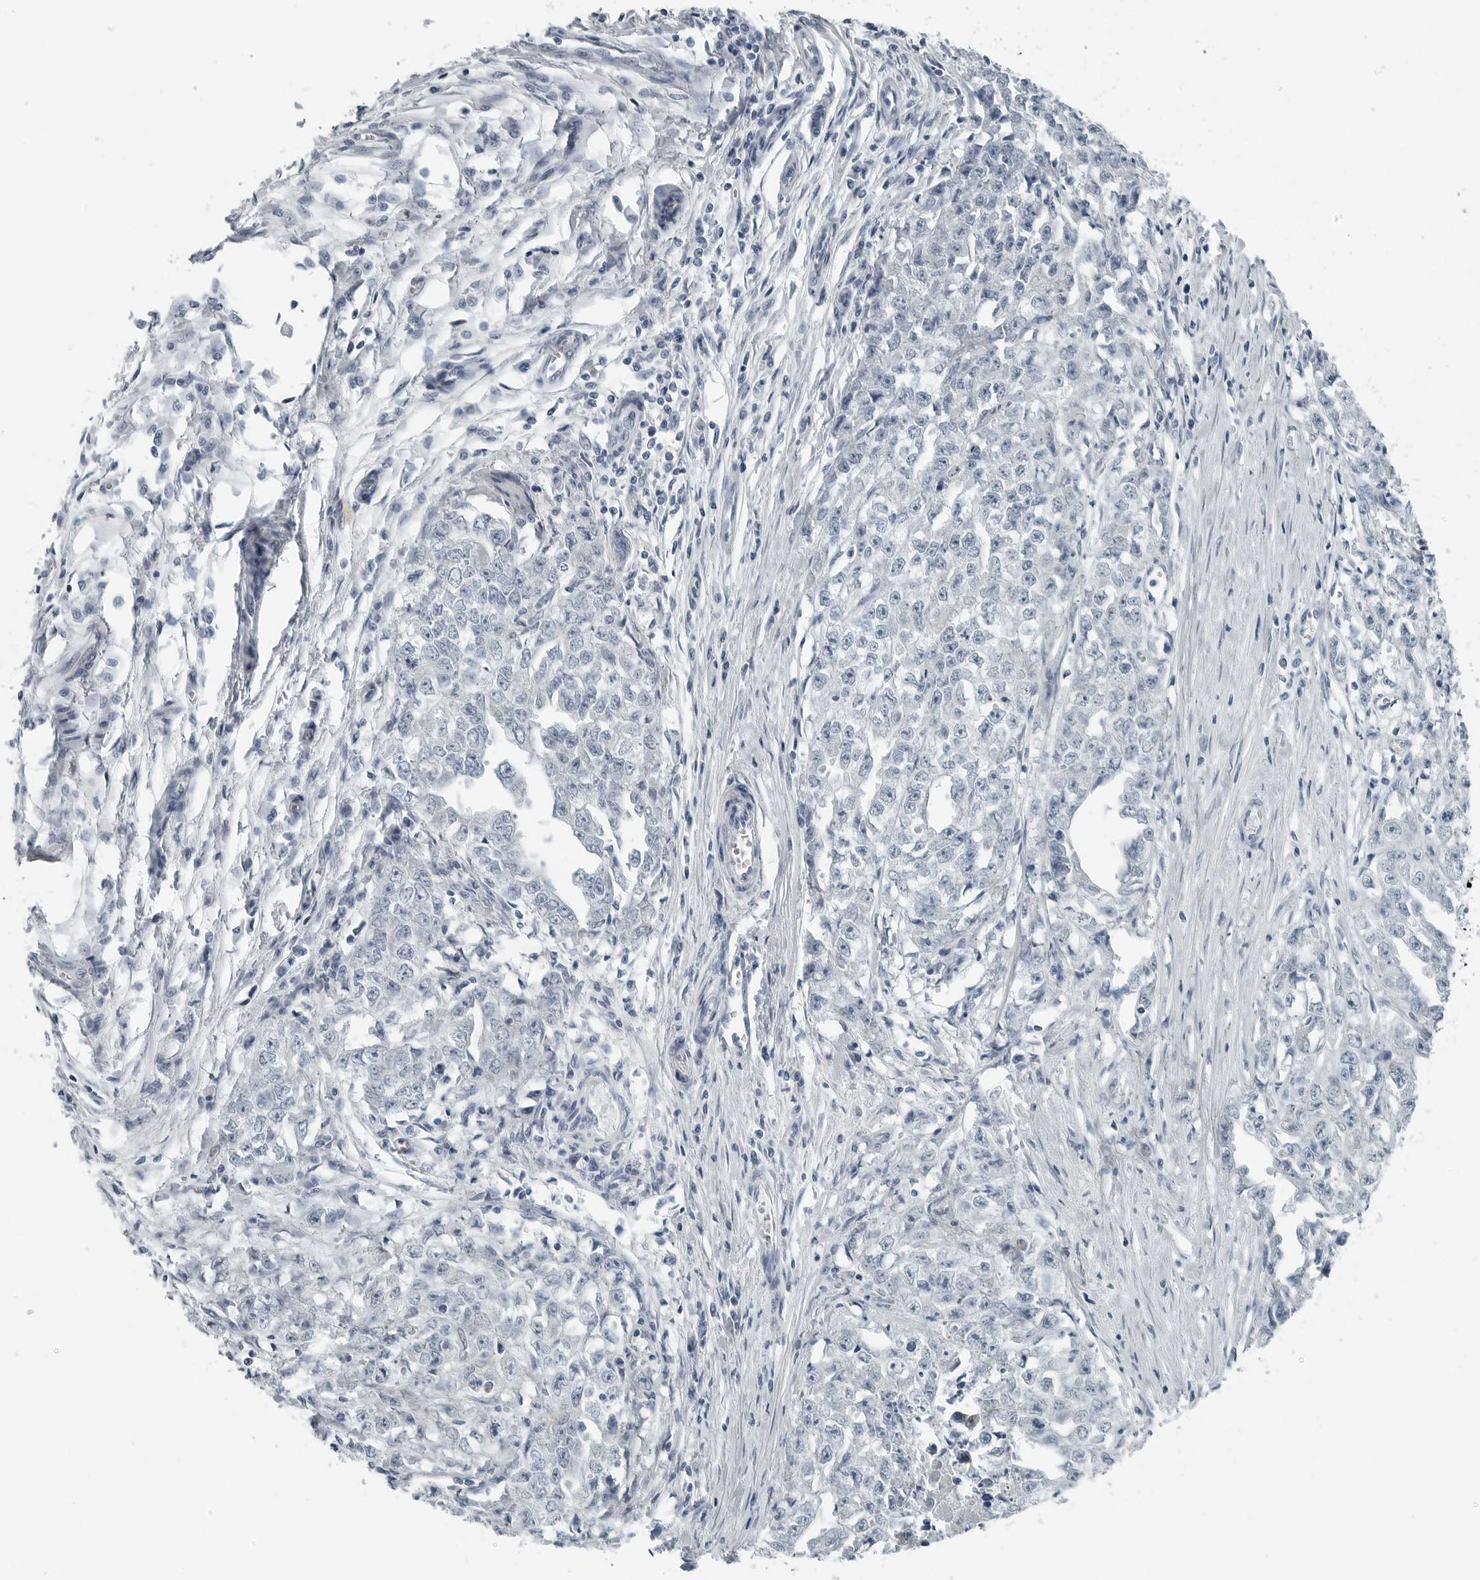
{"staining": {"intensity": "negative", "quantity": "none", "location": "none"}, "tissue": "testis cancer", "cell_type": "Tumor cells", "image_type": "cancer", "snomed": [{"axis": "morphology", "description": "Seminoma, NOS"}, {"axis": "morphology", "description": "Carcinoma, Embryonal, NOS"}, {"axis": "topography", "description": "Testis"}], "caption": "Immunohistochemistry histopathology image of neoplastic tissue: human testis seminoma stained with DAB displays no significant protein positivity in tumor cells.", "gene": "ZPBP2", "patient": {"sex": "male", "age": 43}}